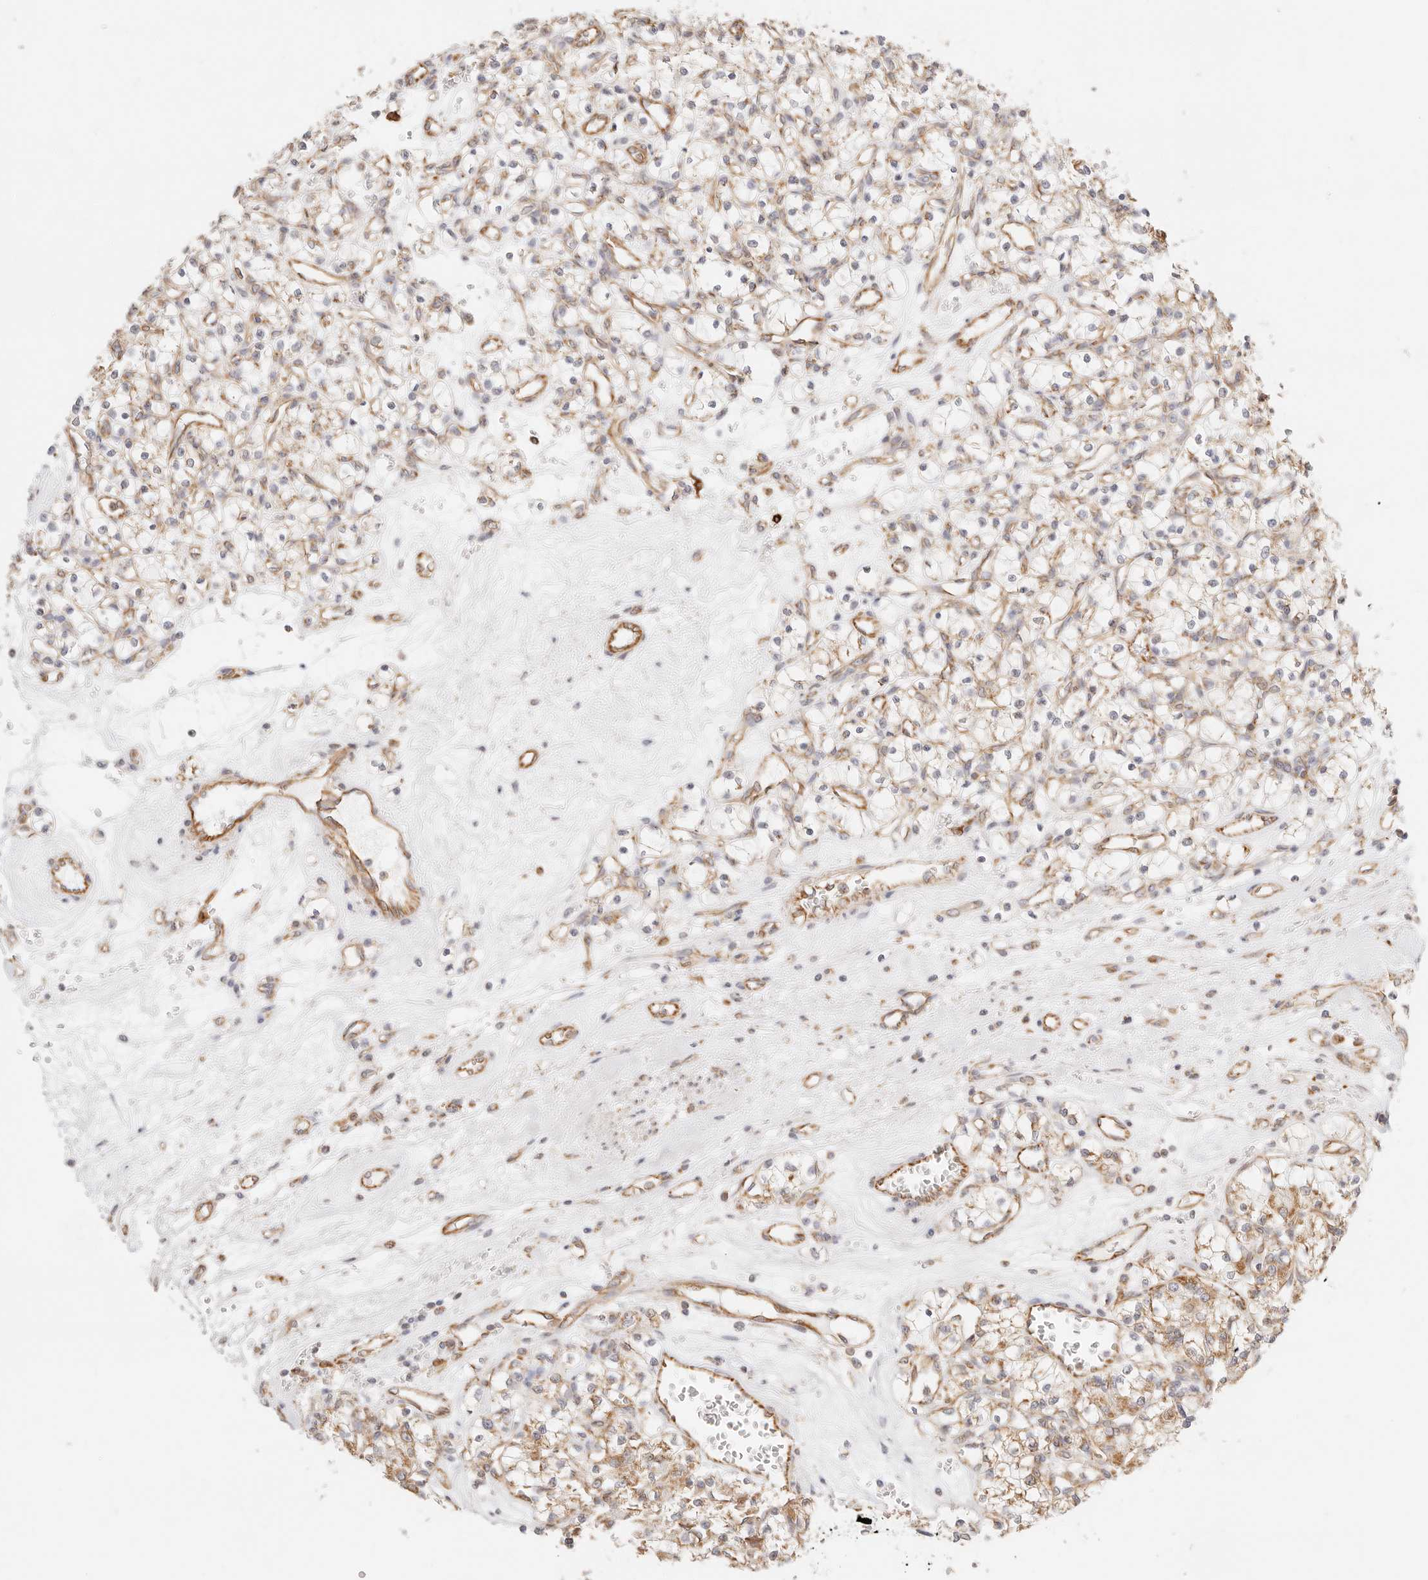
{"staining": {"intensity": "moderate", "quantity": "25%-75%", "location": "cytoplasmic/membranous"}, "tissue": "renal cancer", "cell_type": "Tumor cells", "image_type": "cancer", "snomed": [{"axis": "morphology", "description": "Adenocarcinoma, NOS"}, {"axis": "topography", "description": "Kidney"}], "caption": "Renal cancer (adenocarcinoma) was stained to show a protein in brown. There is medium levels of moderate cytoplasmic/membranous staining in about 25%-75% of tumor cells. The staining is performed using DAB (3,3'-diaminobenzidine) brown chromogen to label protein expression. The nuclei are counter-stained blue using hematoxylin.", "gene": "ZC3H11A", "patient": {"sex": "female", "age": 59}}